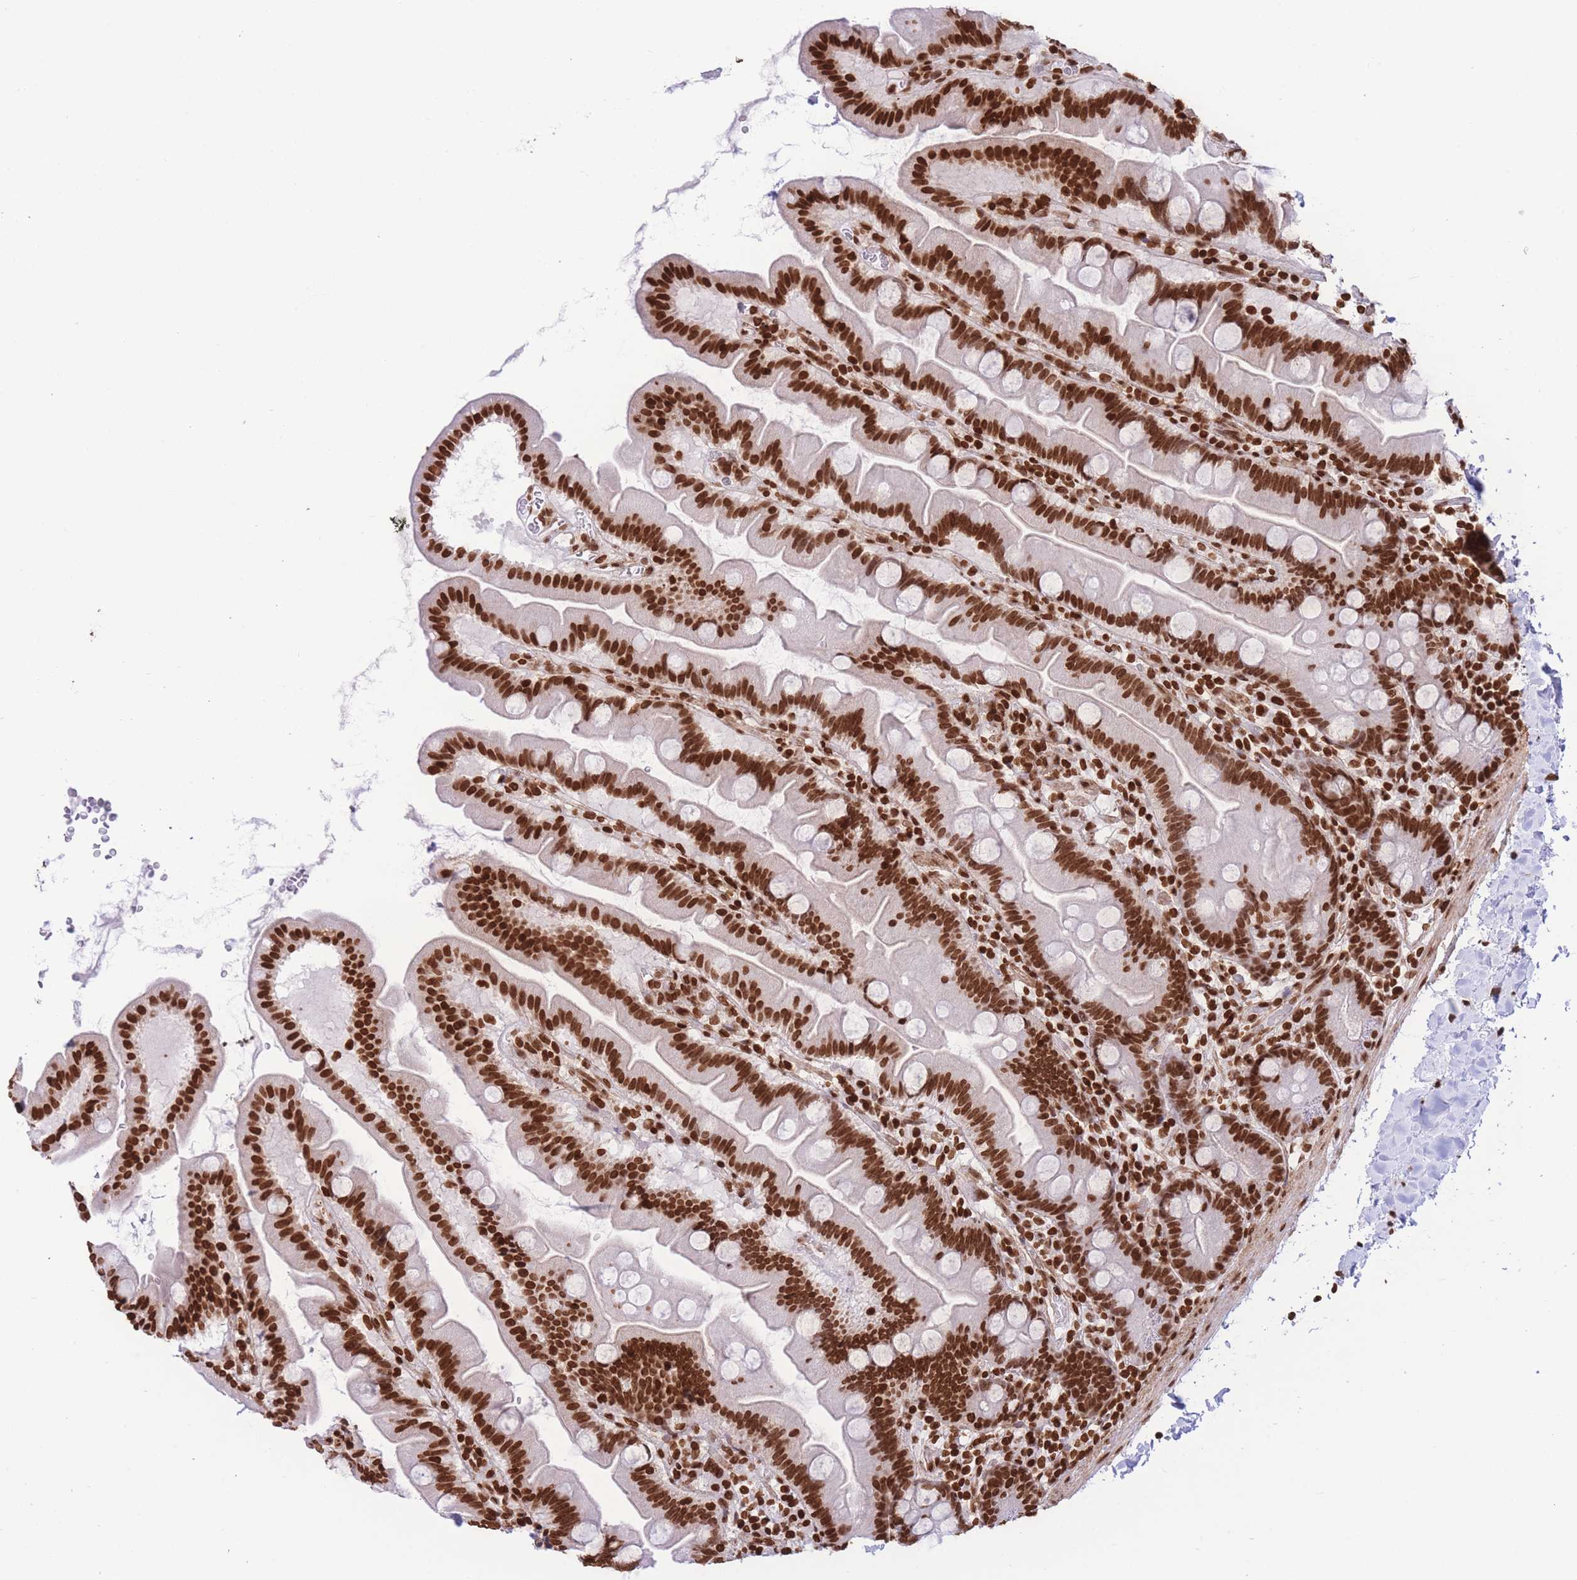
{"staining": {"intensity": "strong", "quantity": ">75%", "location": "nuclear"}, "tissue": "small intestine", "cell_type": "Glandular cells", "image_type": "normal", "snomed": [{"axis": "morphology", "description": "Normal tissue, NOS"}, {"axis": "topography", "description": "Small intestine"}], "caption": "Glandular cells show strong nuclear staining in about >75% of cells in unremarkable small intestine. (Stains: DAB (3,3'-diaminobenzidine) in brown, nuclei in blue, Microscopy: brightfield microscopy at high magnification).", "gene": "H2BC10", "patient": {"sex": "female", "age": 68}}